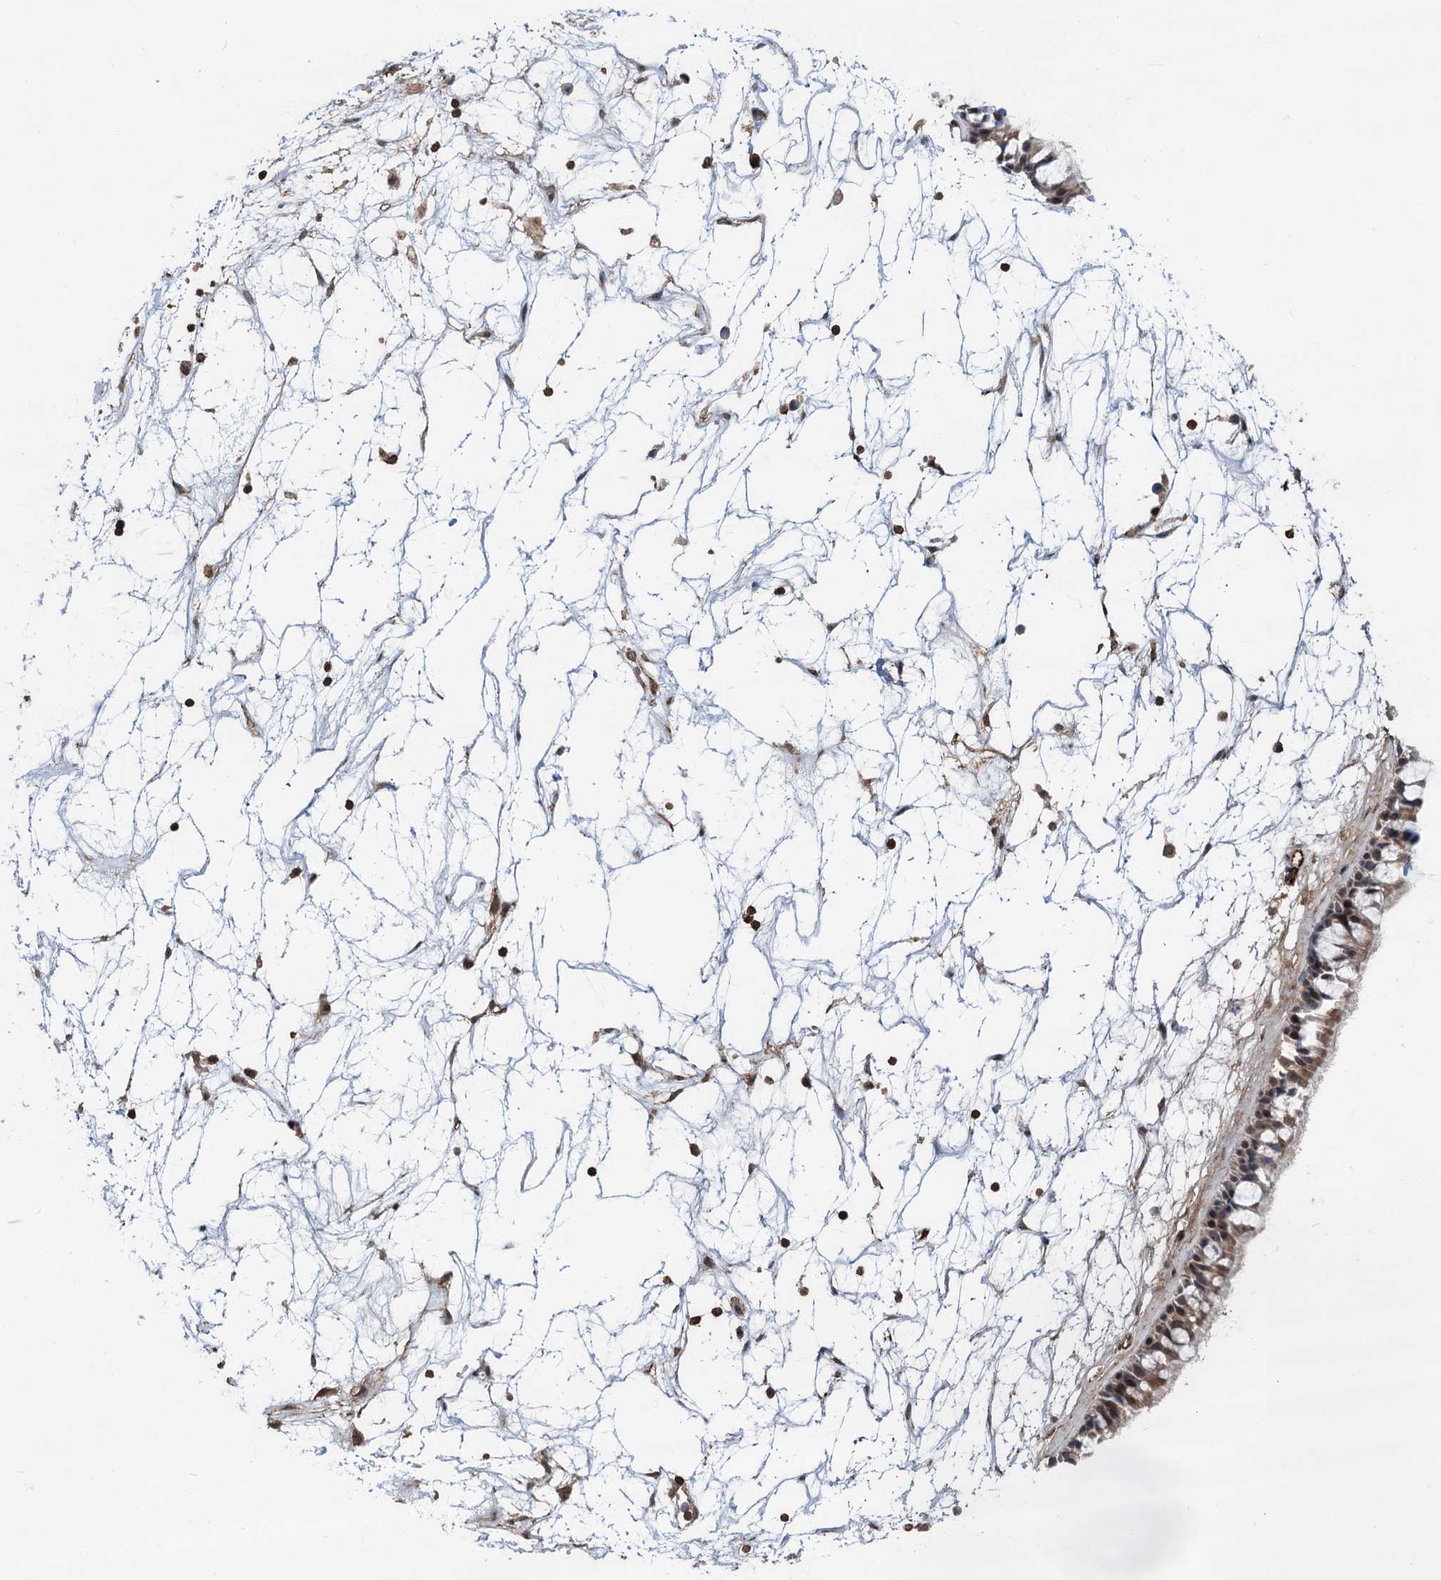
{"staining": {"intensity": "moderate", "quantity": ">75%", "location": "cytoplasmic/membranous,nuclear"}, "tissue": "nasopharynx", "cell_type": "Respiratory epithelial cells", "image_type": "normal", "snomed": [{"axis": "morphology", "description": "Normal tissue, NOS"}, {"axis": "topography", "description": "Nasopharynx"}], "caption": "Immunohistochemical staining of normal human nasopharynx demonstrates moderate cytoplasmic/membranous,nuclear protein positivity in about >75% of respiratory epithelial cells. The staining is performed using DAB (3,3'-diaminobenzidine) brown chromogen to label protein expression. The nuclei are counter-stained blue using hematoxylin.", "gene": "TMA16", "patient": {"sex": "male", "age": 64}}